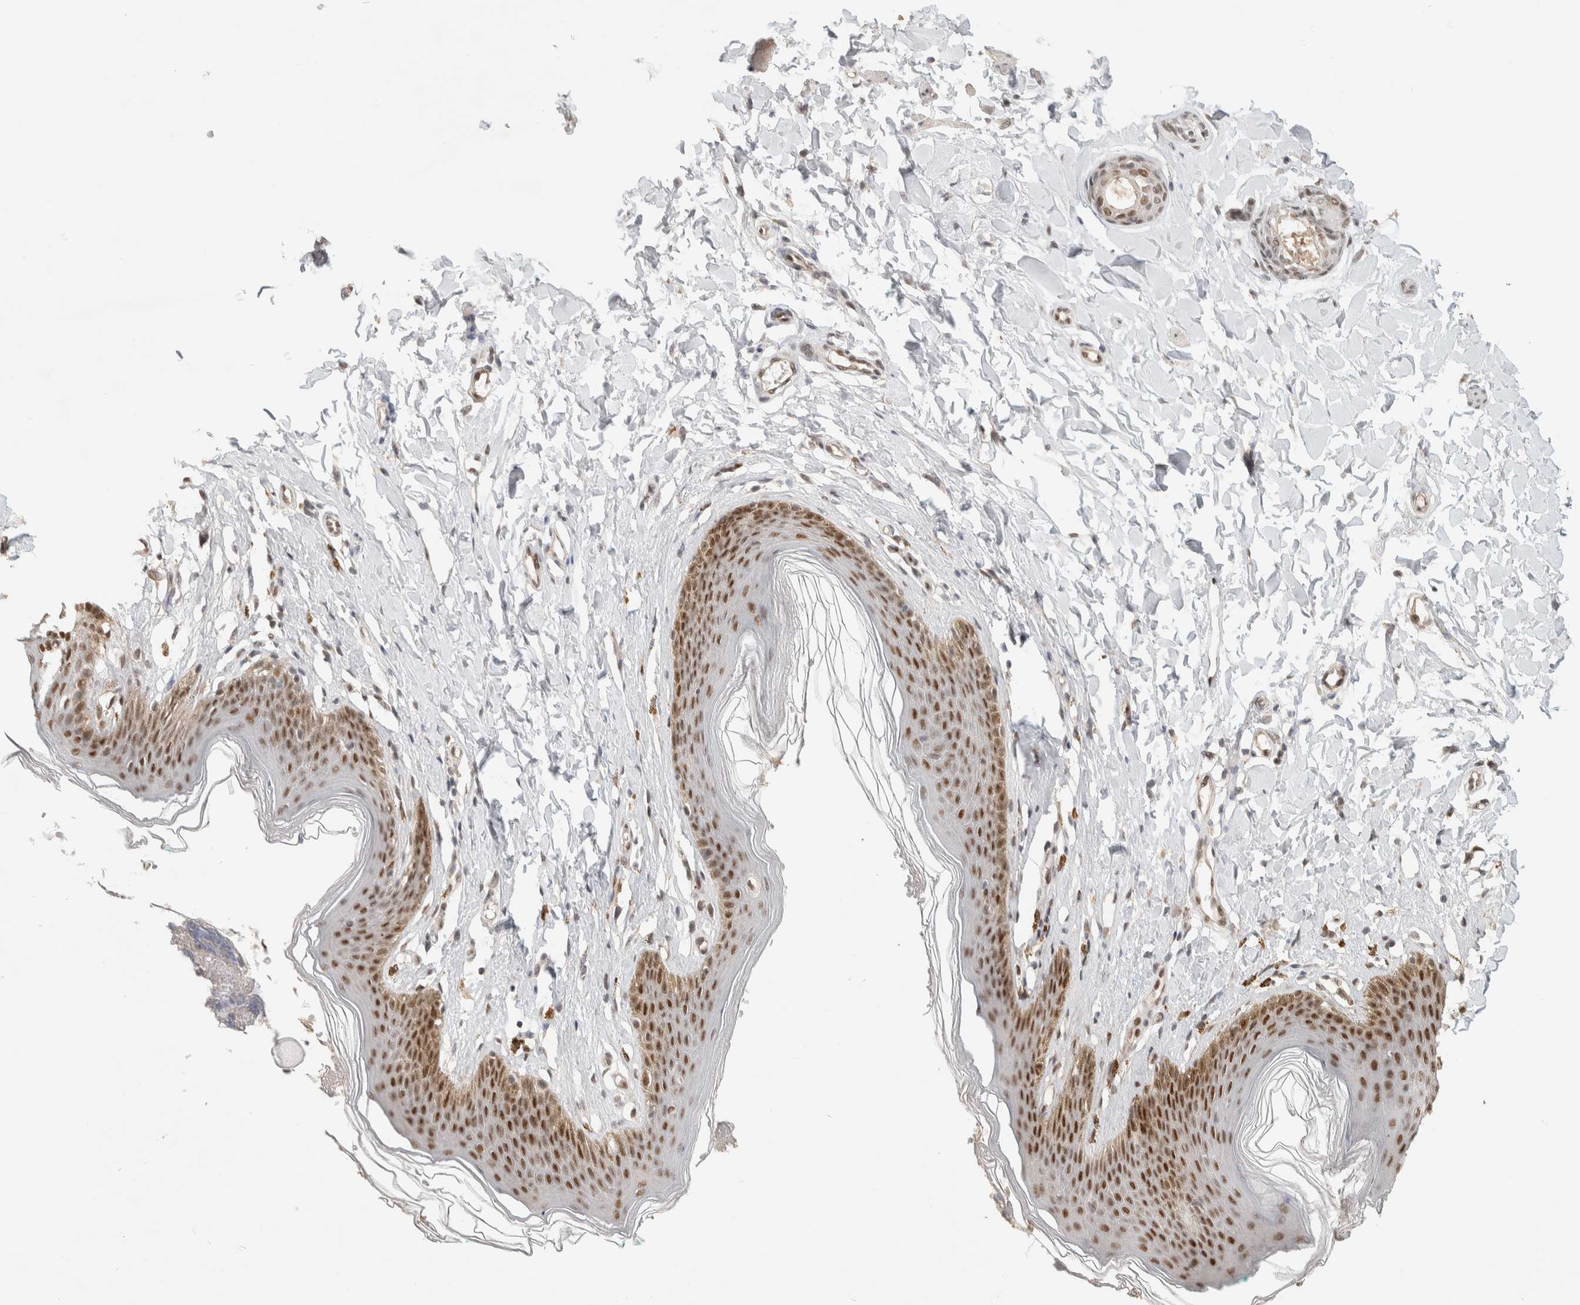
{"staining": {"intensity": "strong", "quantity": ">75%", "location": "nuclear"}, "tissue": "skin", "cell_type": "Epidermal cells", "image_type": "normal", "snomed": [{"axis": "morphology", "description": "Normal tissue, NOS"}, {"axis": "topography", "description": "Vulva"}], "caption": "Unremarkable skin demonstrates strong nuclear positivity in about >75% of epidermal cells, visualized by immunohistochemistry. The staining was performed using DAB (3,3'-diaminobenzidine), with brown indicating positive protein expression. Nuclei are stained blue with hematoxylin.", "gene": "PUS7", "patient": {"sex": "female", "age": 66}}